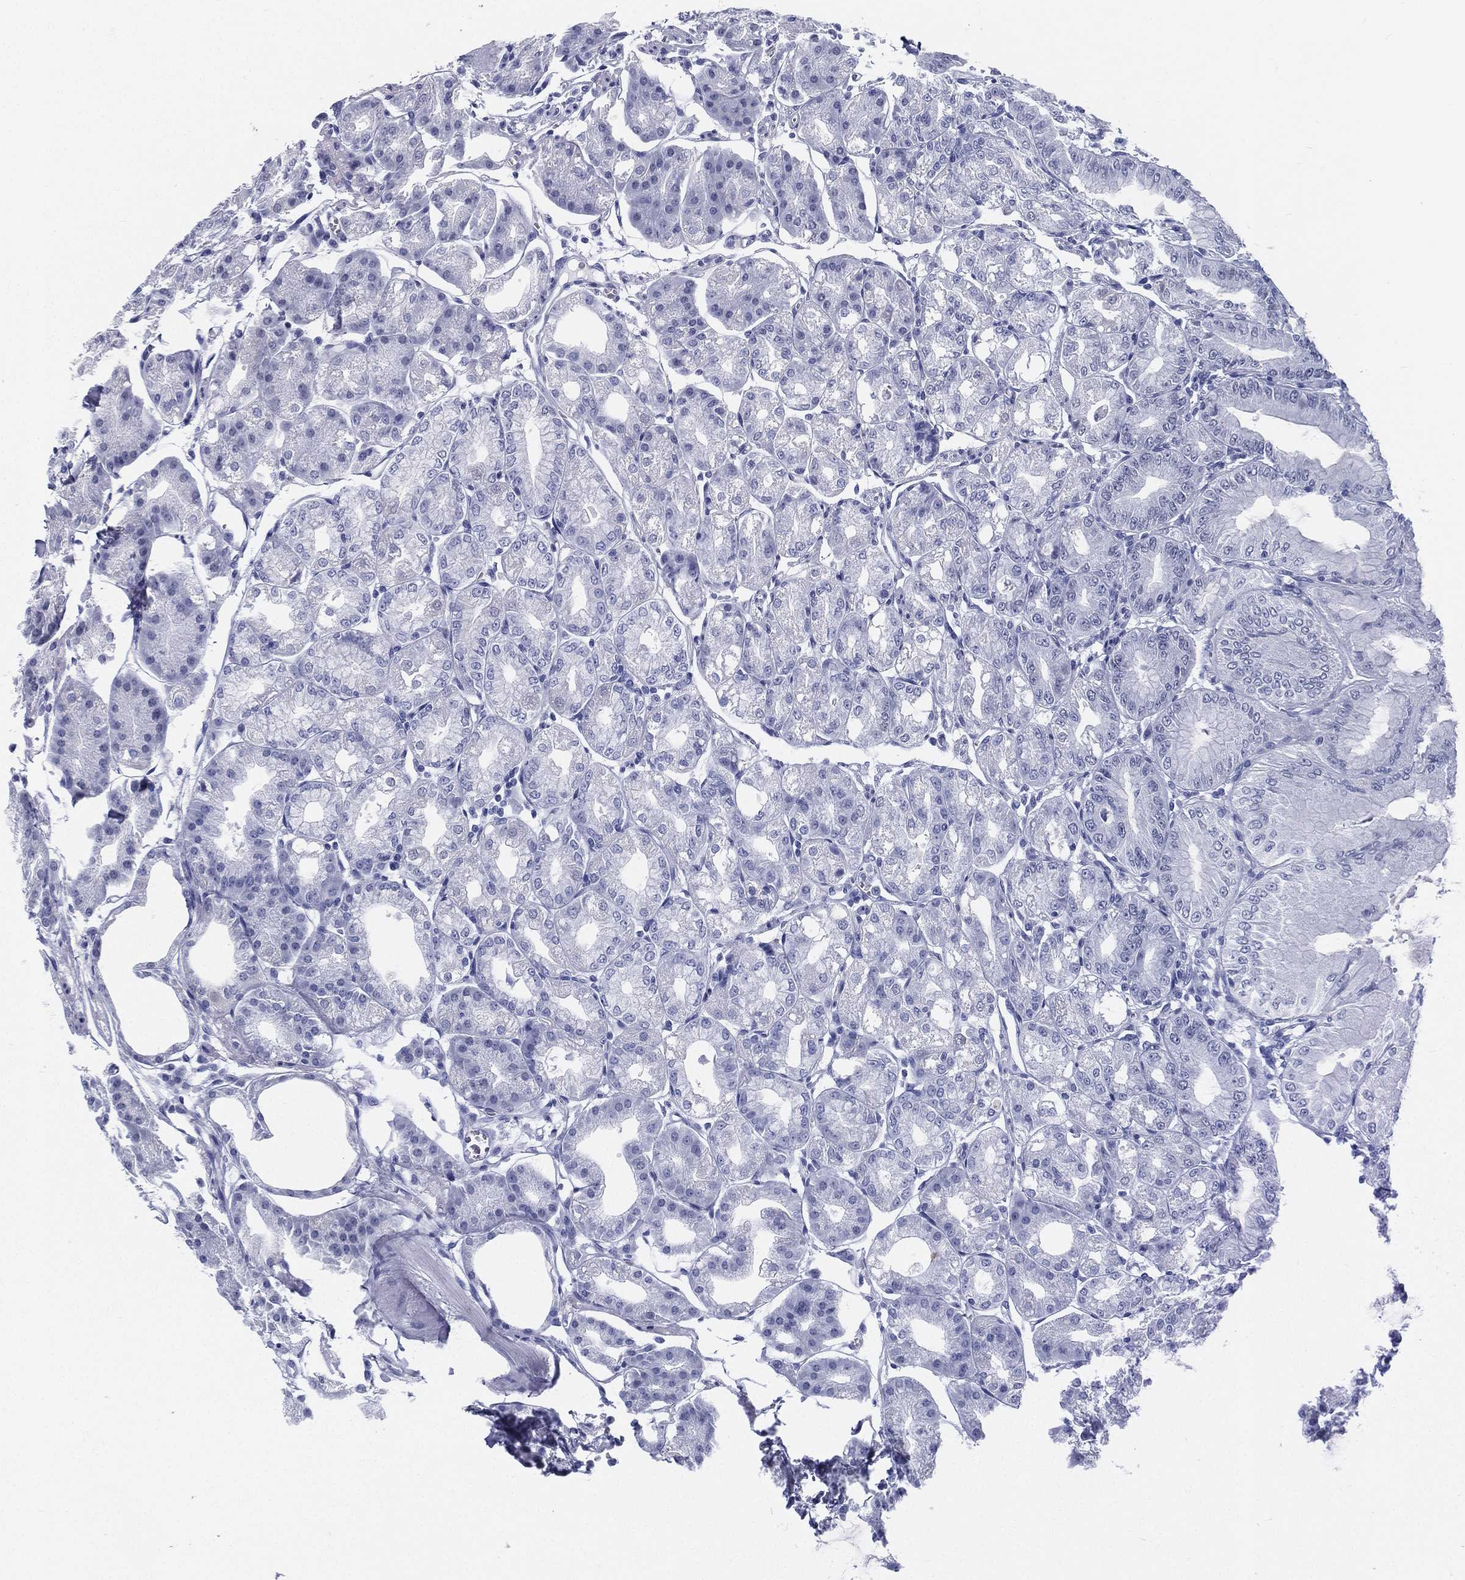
{"staining": {"intensity": "negative", "quantity": "none", "location": "none"}, "tissue": "stomach", "cell_type": "Glandular cells", "image_type": "normal", "snomed": [{"axis": "morphology", "description": "Normal tissue, NOS"}, {"axis": "topography", "description": "Stomach"}], "caption": "An immunohistochemistry photomicrograph of normal stomach is shown. There is no staining in glandular cells of stomach. (IHC, brightfield microscopy, high magnification).", "gene": "ATP1B2", "patient": {"sex": "male", "age": 71}}